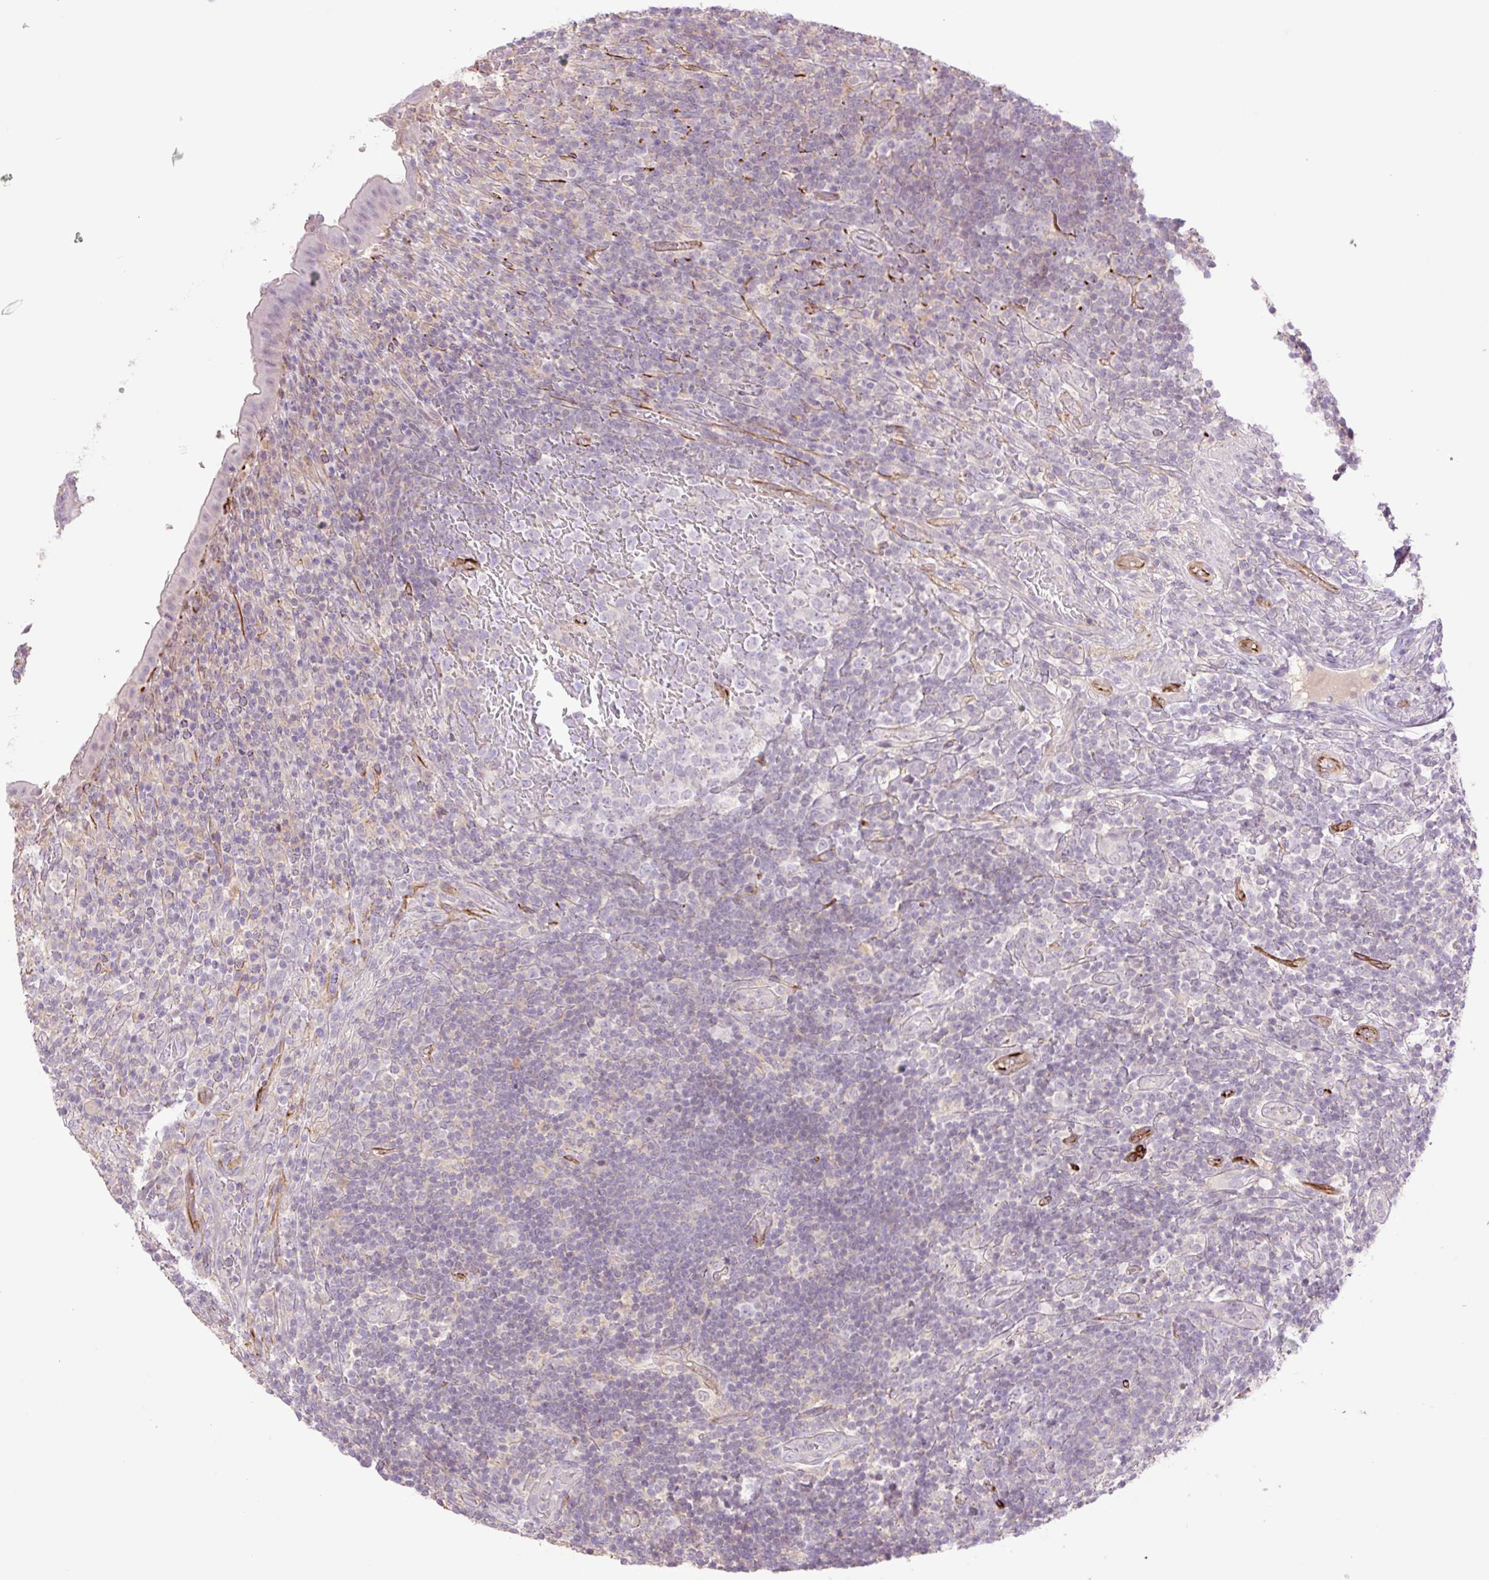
{"staining": {"intensity": "negative", "quantity": "none", "location": "none"}, "tissue": "appendix", "cell_type": "Glandular cells", "image_type": "normal", "snomed": [{"axis": "morphology", "description": "Normal tissue, NOS"}, {"axis": "topography", "description": "Appendix"}], "caption": "Immunohistochemical staining of unremarkable human appendix shows no significant staining in glandular cells. Nuclei are stained in blue.", "gene": "ZFYVE21", "patient": {"sex": "female", "age": 43}}